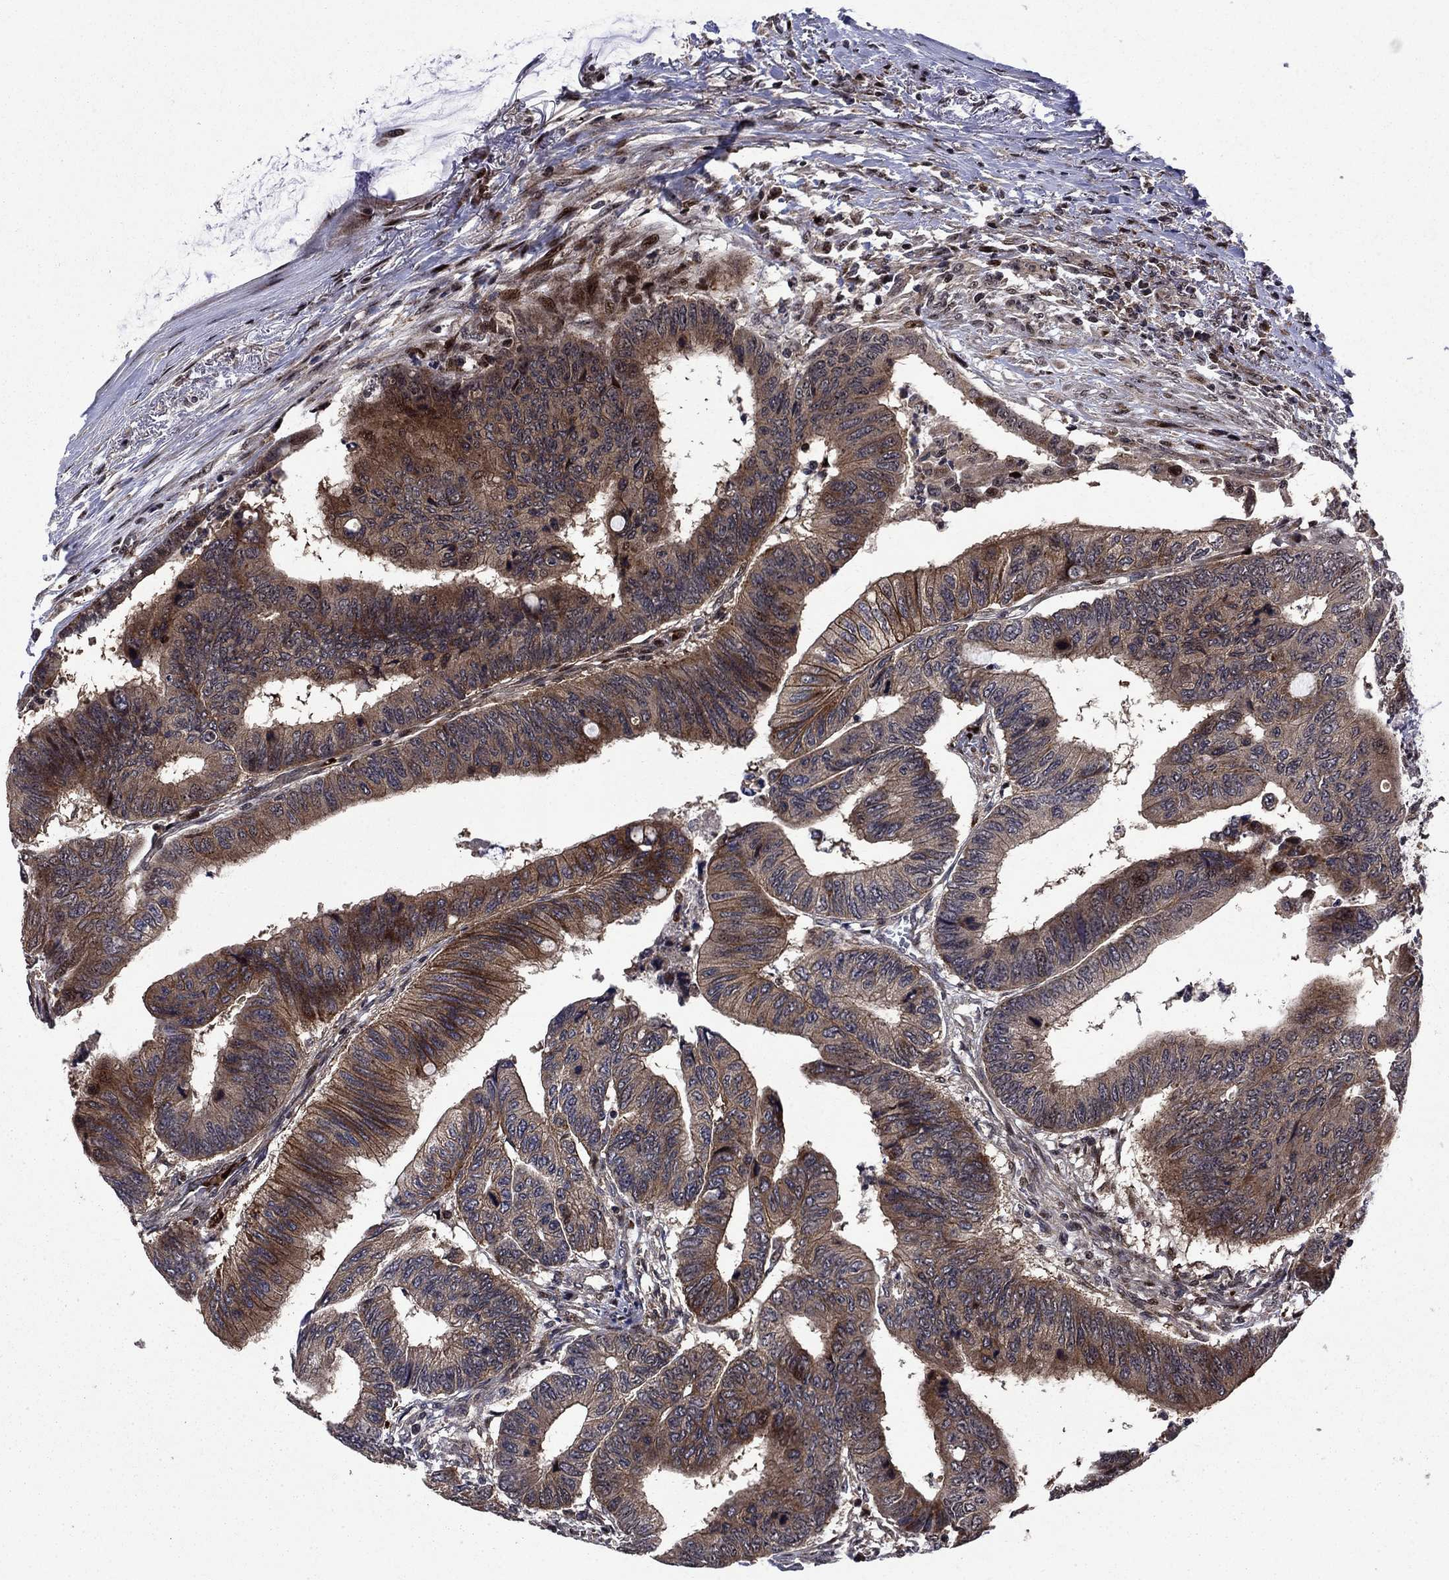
{"staining": {"intensity": "moderate", "quantity": "25%-75%", "location": "cytoplasmic/membranous"}, "tissue": "colorectal cancer", "cell_type": "Tumor cells", "image_type": "cancer", "snomed": [{"axis": "morphology", "description": "Normal tissue, NOS"}, {"axis": "morphology", "description": "Adenocarcinoma, NOS"}, {"axis": "topography", "description": "Rectum"}, {"axis": "topography", "description": "Peripheral nerve tissue"}], "caption": "A micrograph showing moderate cytoplasmic/membranous staining in approximately 25%-75% of tumor cells in colorectal adenocarcinoma, as visualized by brown immunohistochemical staining.", "gene": "AGTPBP1", "patient": {"sex": "male", "age": 92}}